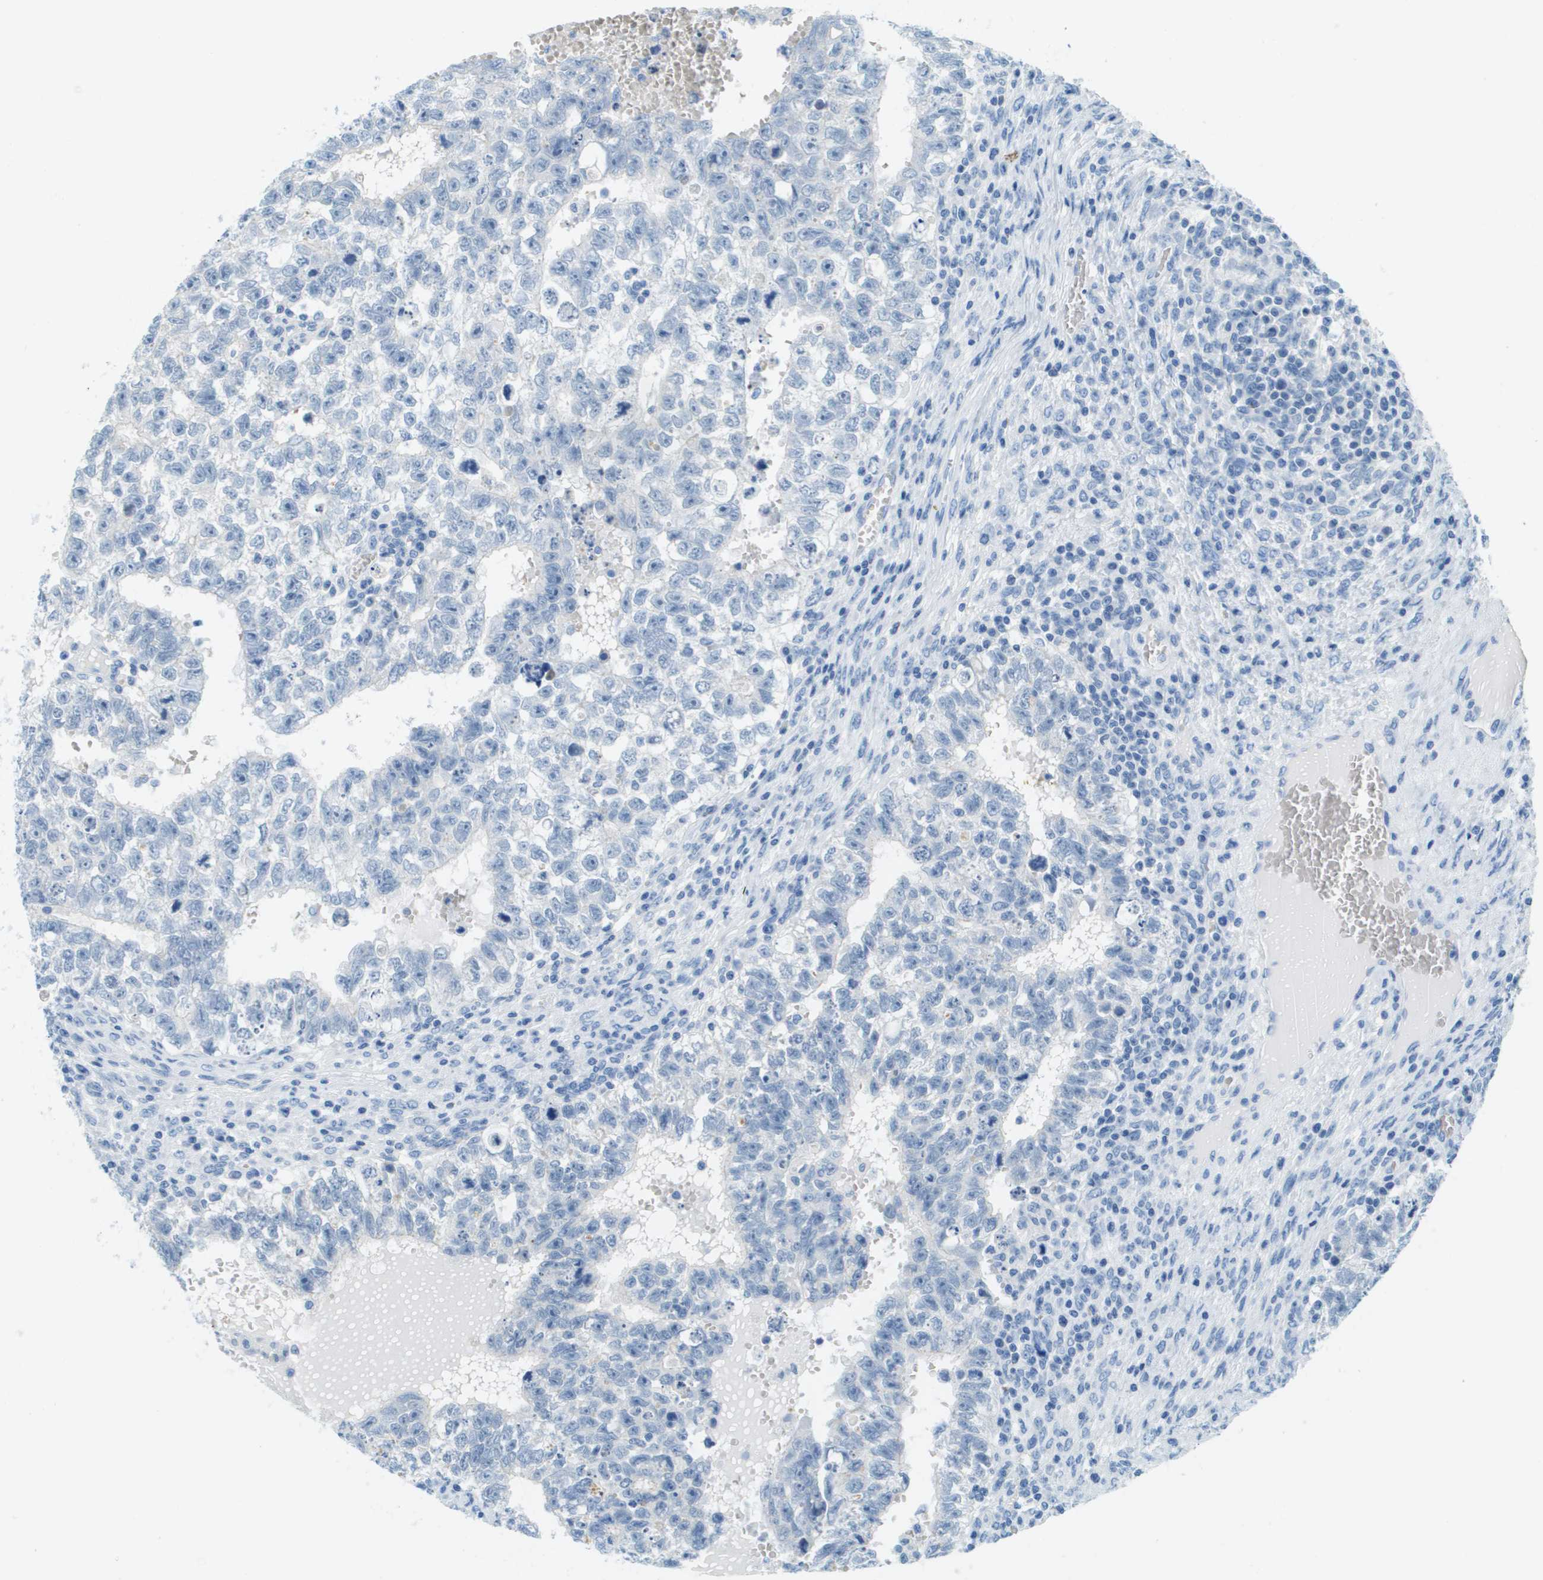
{"staining": {"intensity": "negative", "quantity": "none", "location": "none"}, "tissue": "testis cancer", "cell_type": "Tumor cells", "image_type": "cancer", "snomed": [{"axis": "morphology", "description": "Seminoma, NOS"}, {"axis": "morphology", "description": "Carcinoma, Embryonal, NOS"}, {"axis": "topography", "description": "Testis"}], "caption": "Tumor cells are negative for protein expression in human testis cancer (embryonal carcinoma). (DAB IHC with hematoxylin counter stain).", "gene": "CDHR2", "patient": {"sex": "male", "age": 38}}